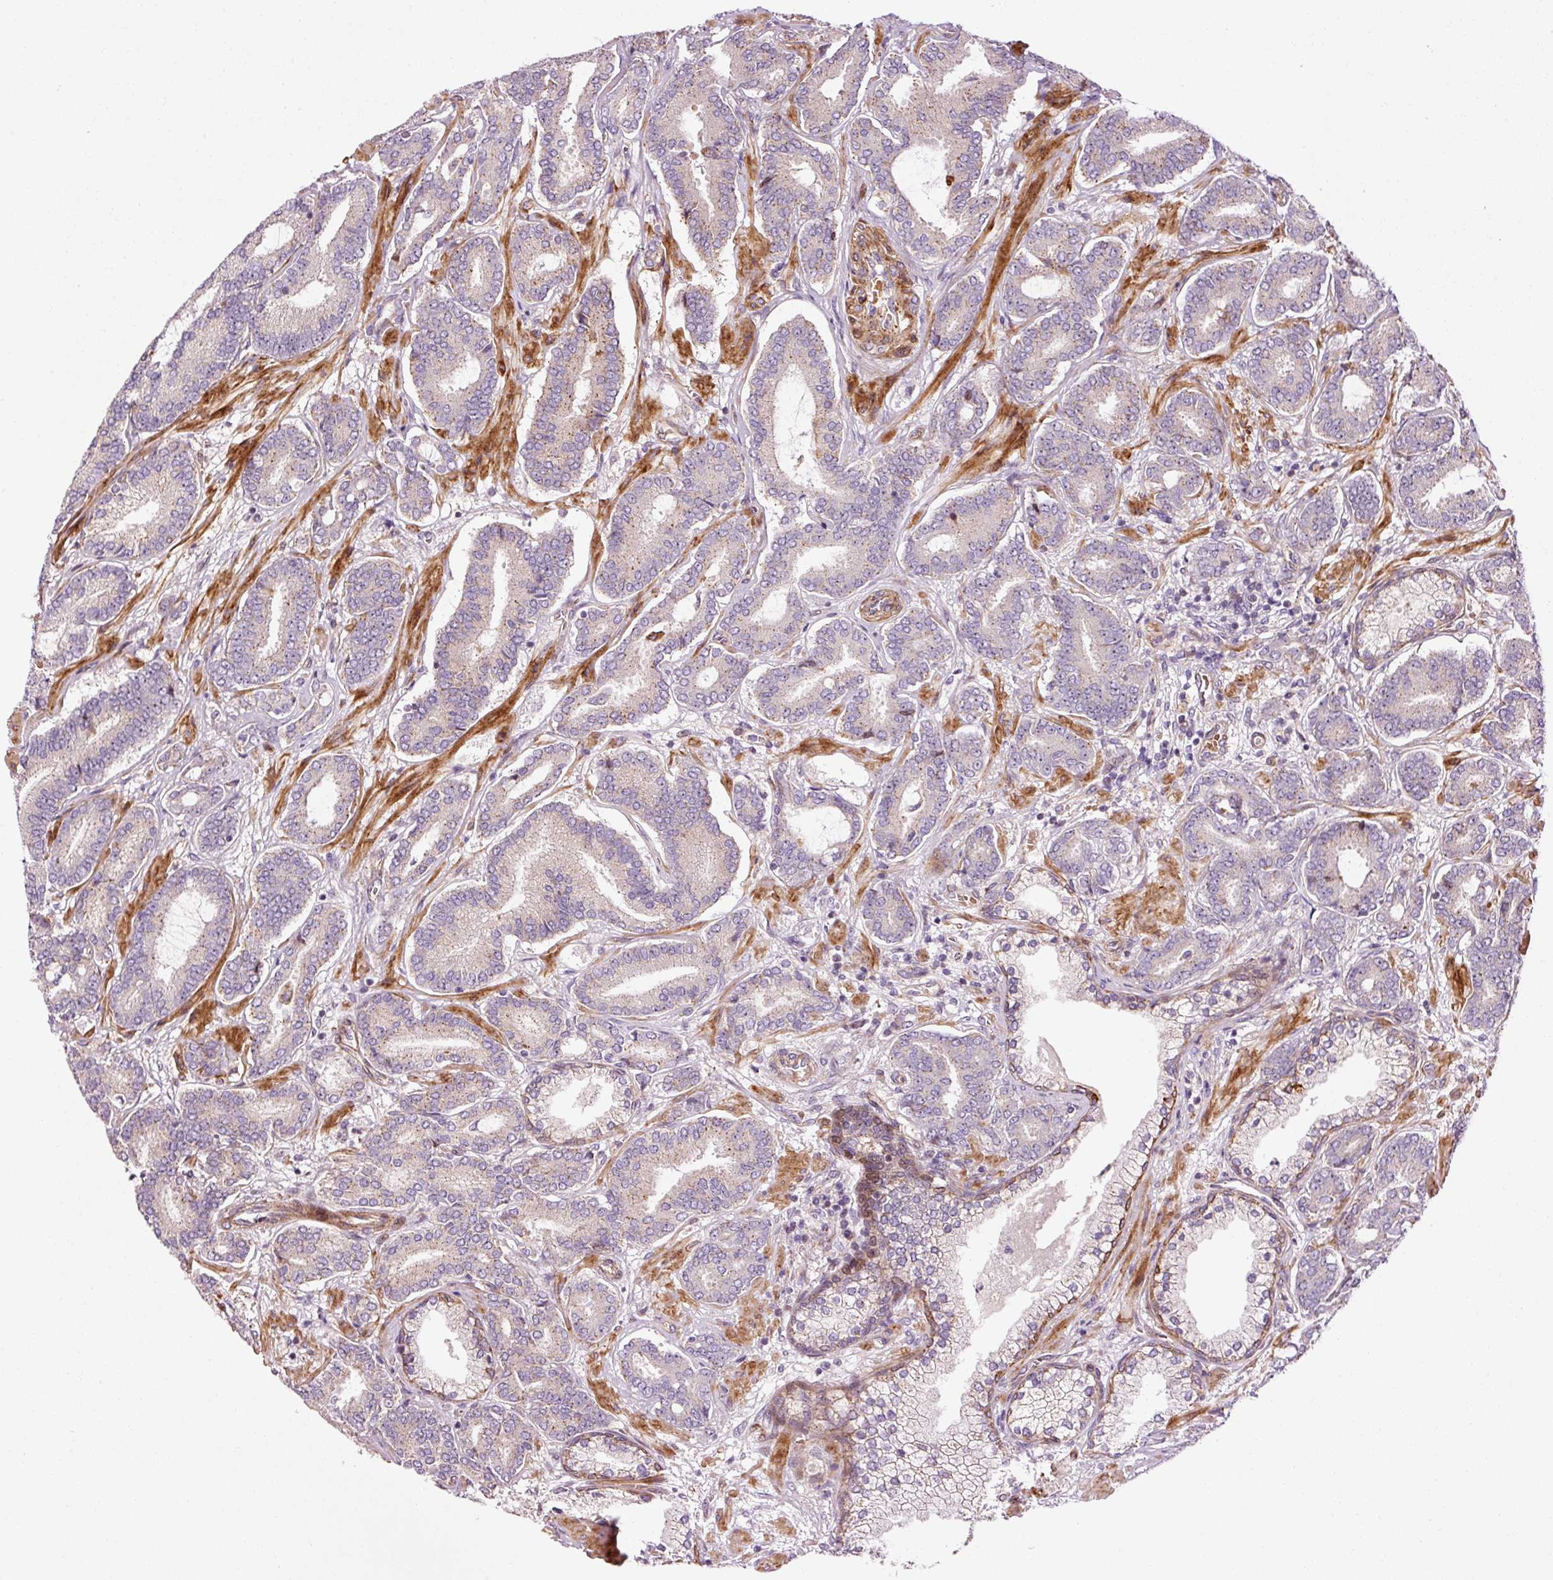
{"staining": {"intensity": "negative", "quantity": "none", "location": "none"}, "tissue": "prostate cancer", "cell_type": "Tumor cells", "image_type": "cancer", "snomed": [{"axis": "morphology", "description": "Adenocarcinoma, Low grade"}, {"axis": "topography", "description": "Prostate and seminal vesicle, NOS"}], "caption": "This is an immunohistochemistry micrograph of human prostate cancer. There is no positivity in tumor cells.", "gene": "ANKRD20A1", "patient": {"sex": "male", "age": 61}}